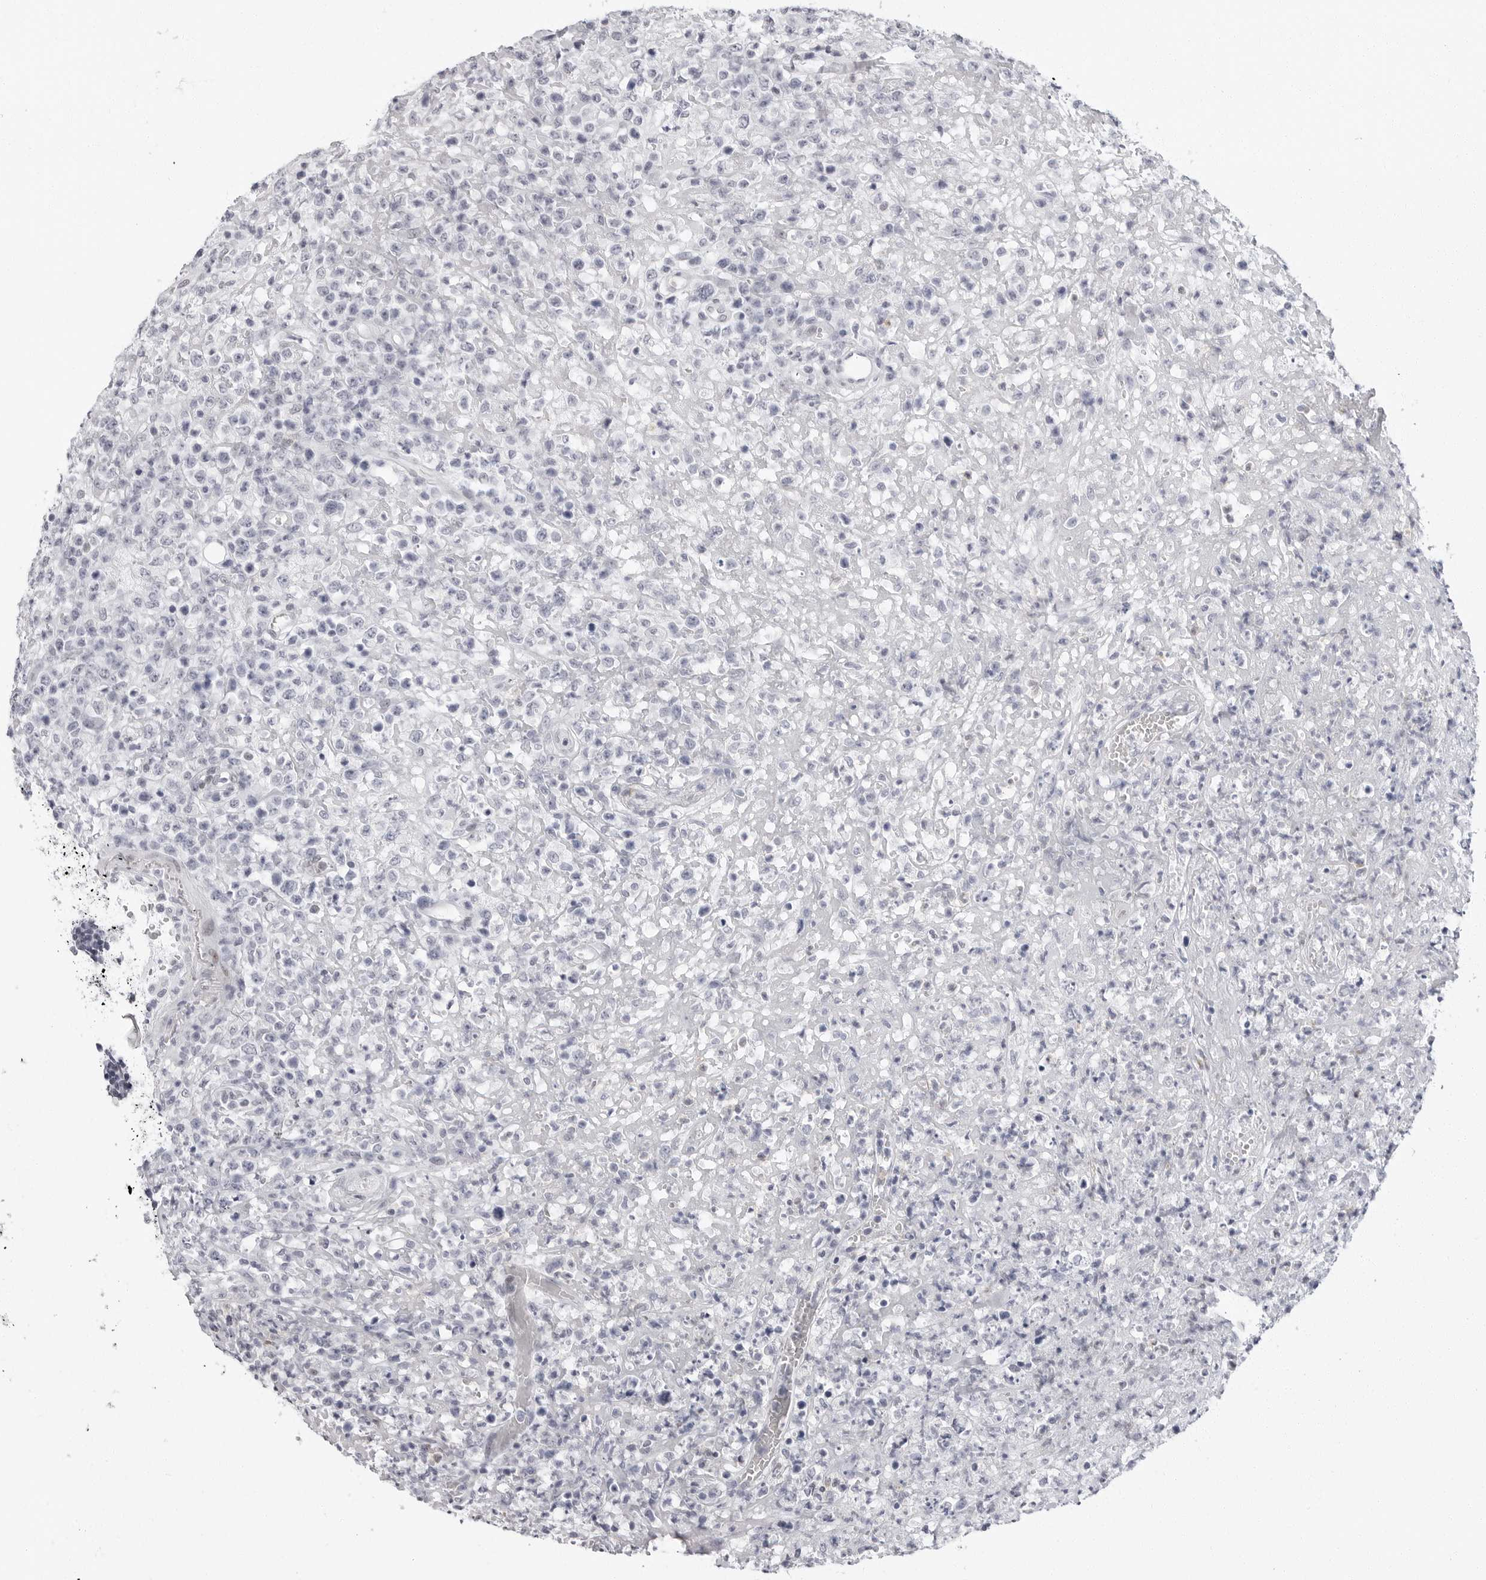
{"staining": {"intensity": "negative", "quantity": "none", "location": "none"}, "tissue": "lymphoma", "cell_type": "Tumor cells", "image_type": "cancer", "snomed": [{"axis": "morphology", "description": "Malignant lymphoma, non-Hodgkin's type, High grade"}, {"axis": "topography", "description": "Colon"}], "caption": "This histopathology image is of lymphoma stained with IHC to label a protein in brown with the nuclei are counter-stained blue. There is no expression in tumor cells.", "gene": "VEZF1", "patient": {"sex": "female", "age": 53}}